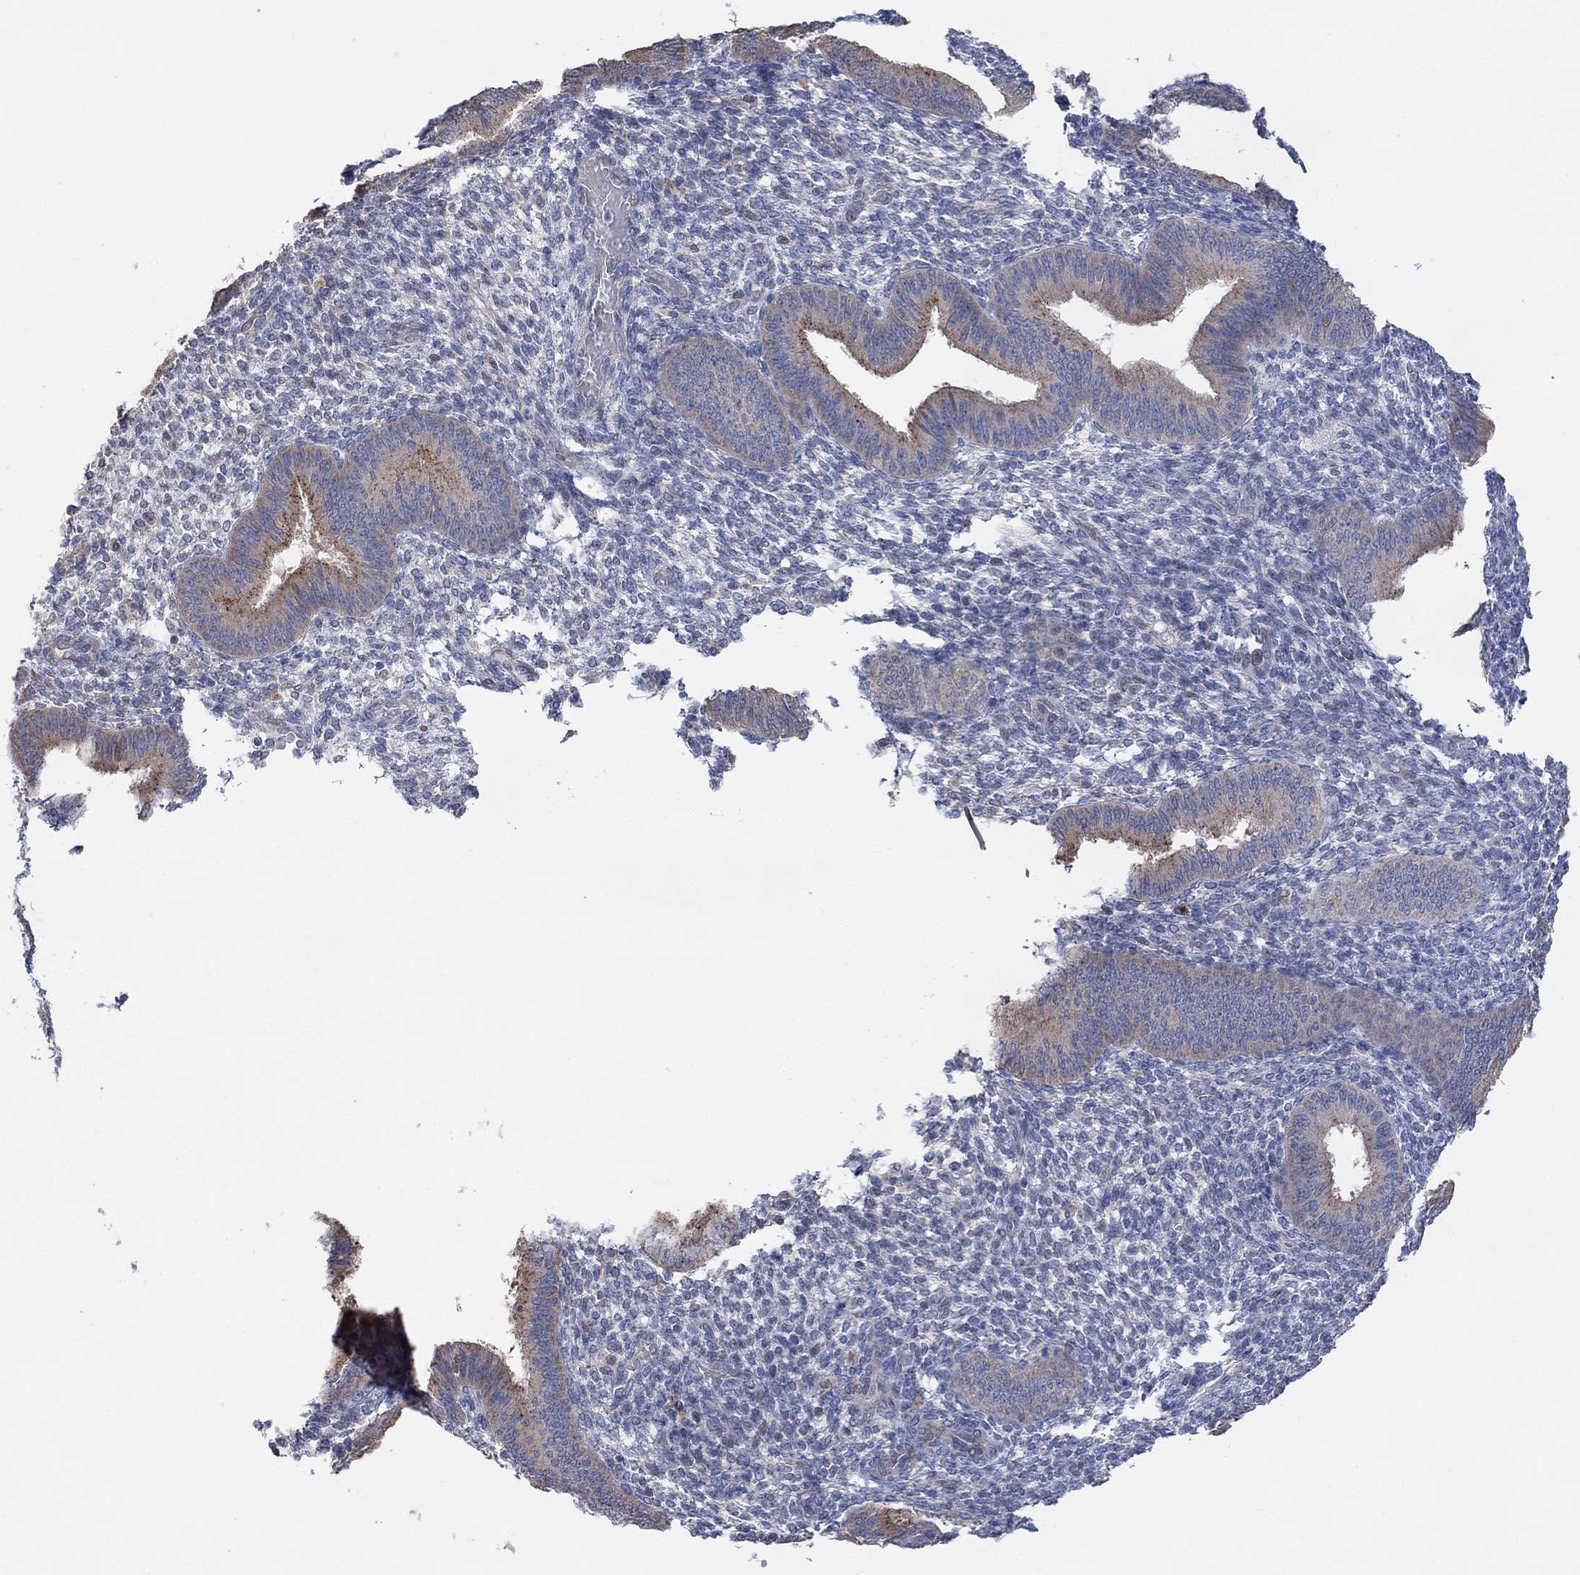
{"staining": {"intensity": "negative", "quantity": "none", "location": "none"}, "tissue": "endometrium", "cell_type": "Cells in endometrial stroma", "image_type": "normal", "snomed": [{"axis": "morphology", "description": "Normal tissue, NOS"}, {"axis": "topography", "description": "Endometrium"}], "caption": "IHC image of normal endometrium: human endometrium stained with DAB reveals no significant protein staining in cells in endometrial stroma.", "gene": "CNTF", "patient": {"sex": "female", "age": 39}}